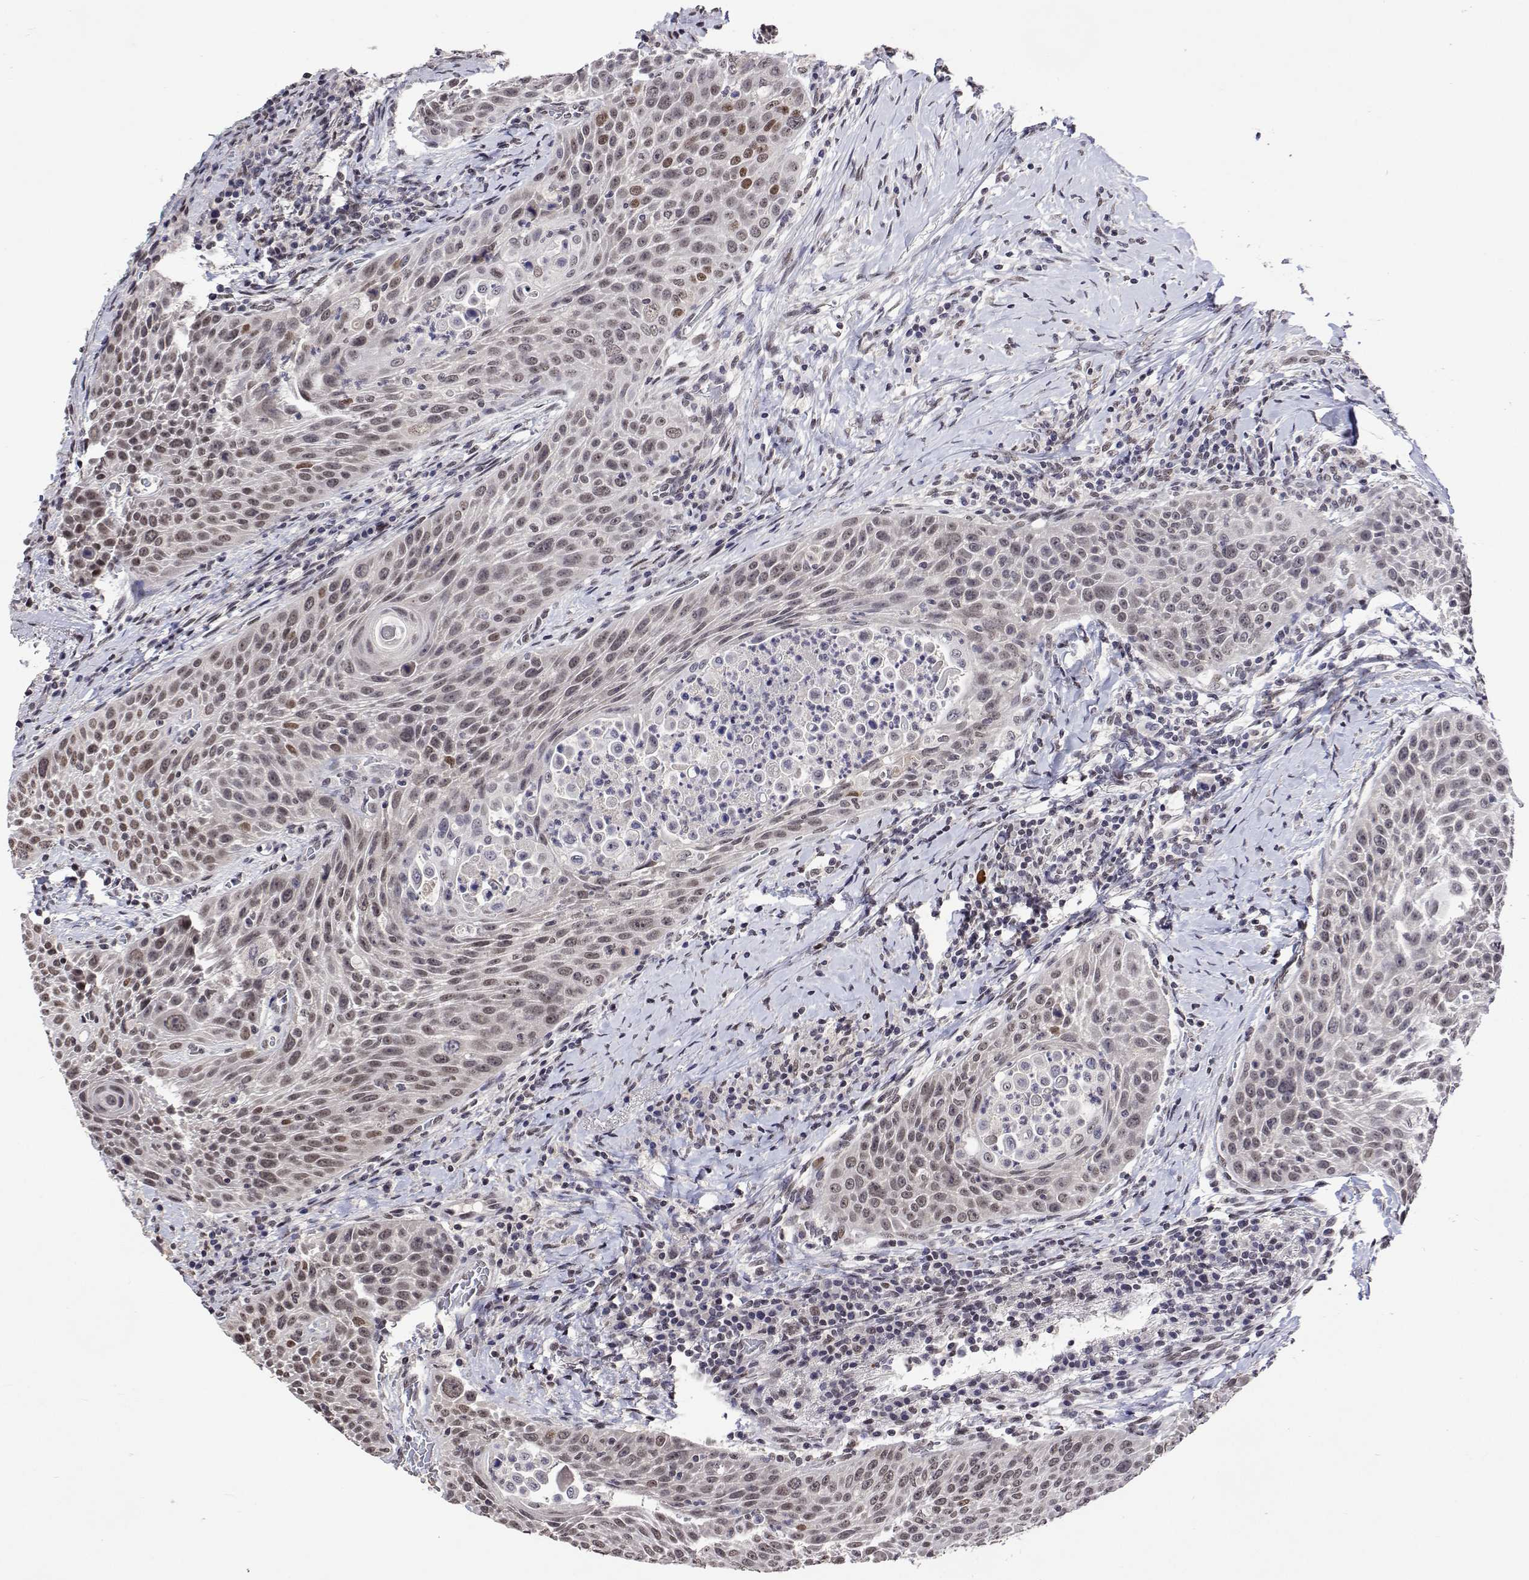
{"staining": {"intensity": "weak", "quantity": ">75%", "location": "nuclear"}, "tissue": "head and neck cancer", "cell_type": "Tumor cells", "image_type": "cancer", "snomed": [{"axis": "morphology", "description": "Squamous cell carcinoma, NOS"}, {"axis": "topography", "description": "Head-Neck"}], "caption": "Immunohistochemistry (IHC) staining of head and neck cancer, which reveals low levels of weak nuclear expression in about >75% of tumor cells indicating weak nuclear protein staining. The staining was performed using DAB (brown) for protein detection and nuclei were counterstained in hematoxylin (blue).", "gene": "HNRNPA0", "patient": {"sex": "male", "age": 69}}